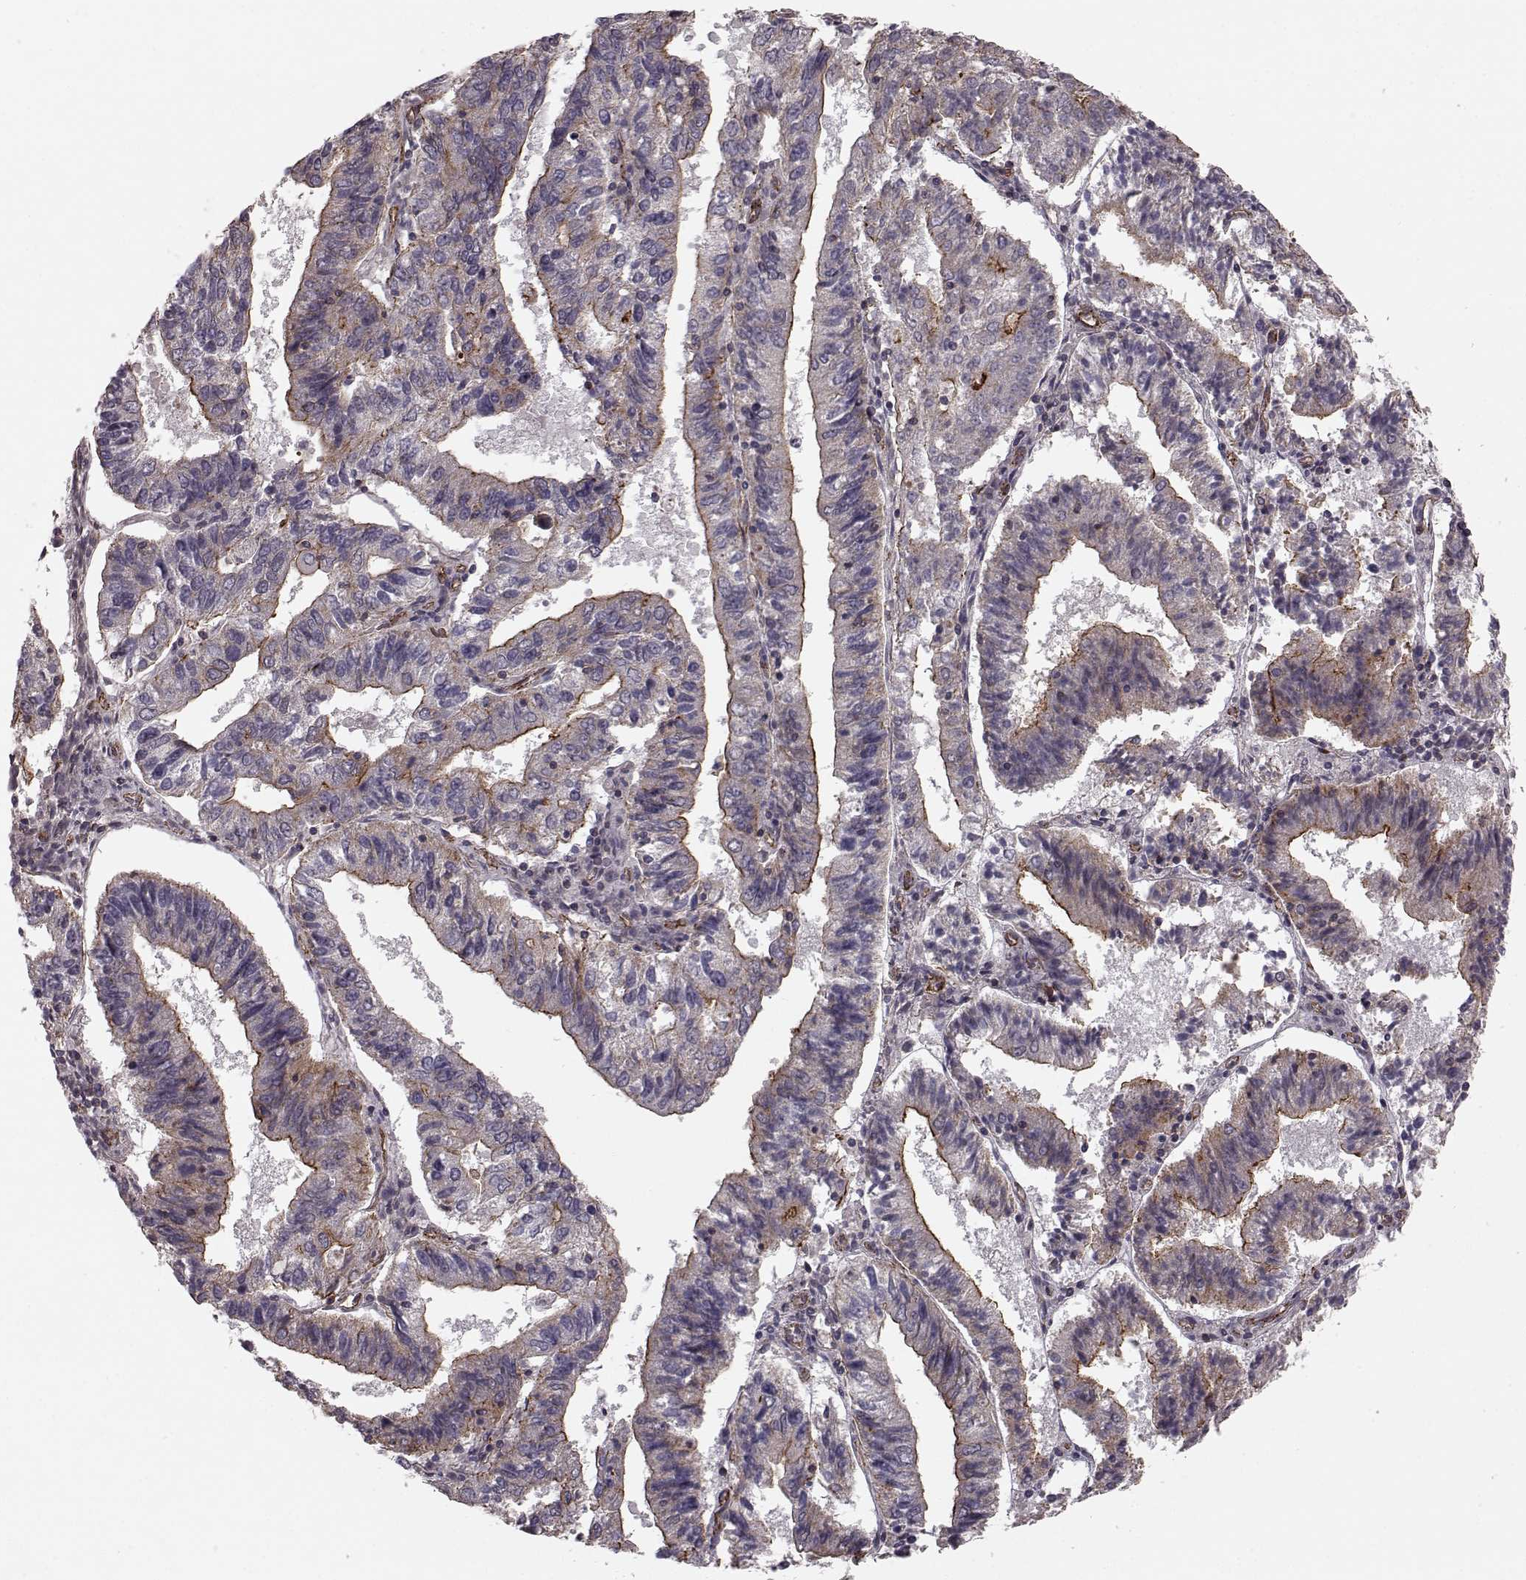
{"staining": {"intensity": "moderate", "quantity": "<25%", "location": "cytoplasmic/membranous"}, "tissue": "endometrial cancer", "cell_type": "Tumor cells", "image_type": "cancer", "snomed": [{"axis": "morphology", "description": "Adenocarcinoma, NOS"}, {"axis": "topography", "description": "Endometrium"}], "caption": "Endometrial cancer stained for a protein (brown) shows moderate cytoplasmic/membranous positive expression in approximately <25% of tumor cells.", "gene": "SLC22A18", "patient": {"sex": "female", "age": 82}}